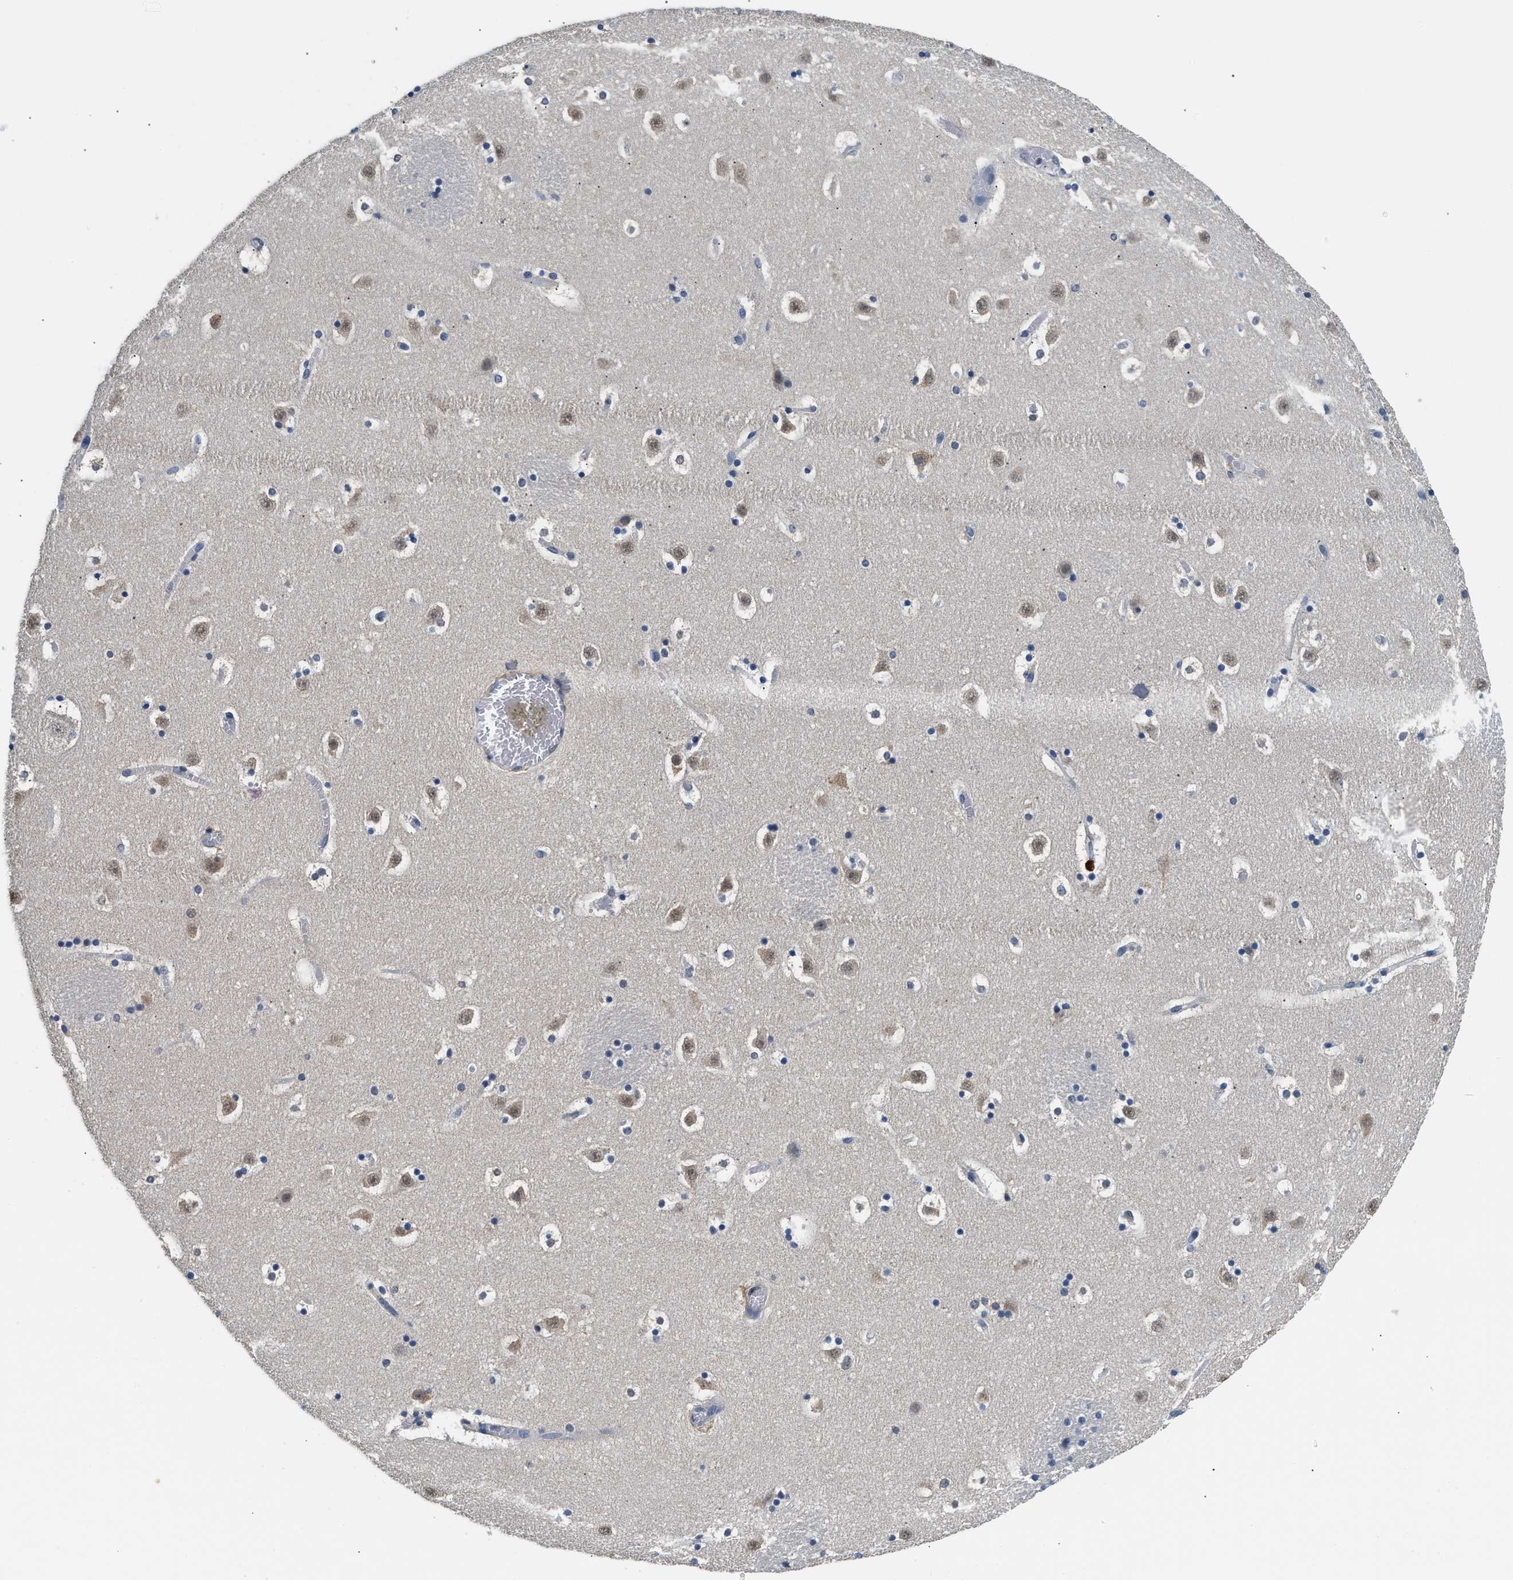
{"staining": {"intensity": "negative", "quantity": "none", "location": "none"}, "tissue": "caudate", "cell_type": "Glial cells", "image_type": "normal", "snomed": [{"axis": "morphology", "description": "Normal tissue, NOS"}, {"axis": "topography", "description": "Lateral ventricle wall"}], "caption": "An immunohistochemistry micrograph of normal caudate is shown. There is no staining in glial cells of caudate.", "gene": "INHA", "patient": {"sex": "male", "age": 45}}